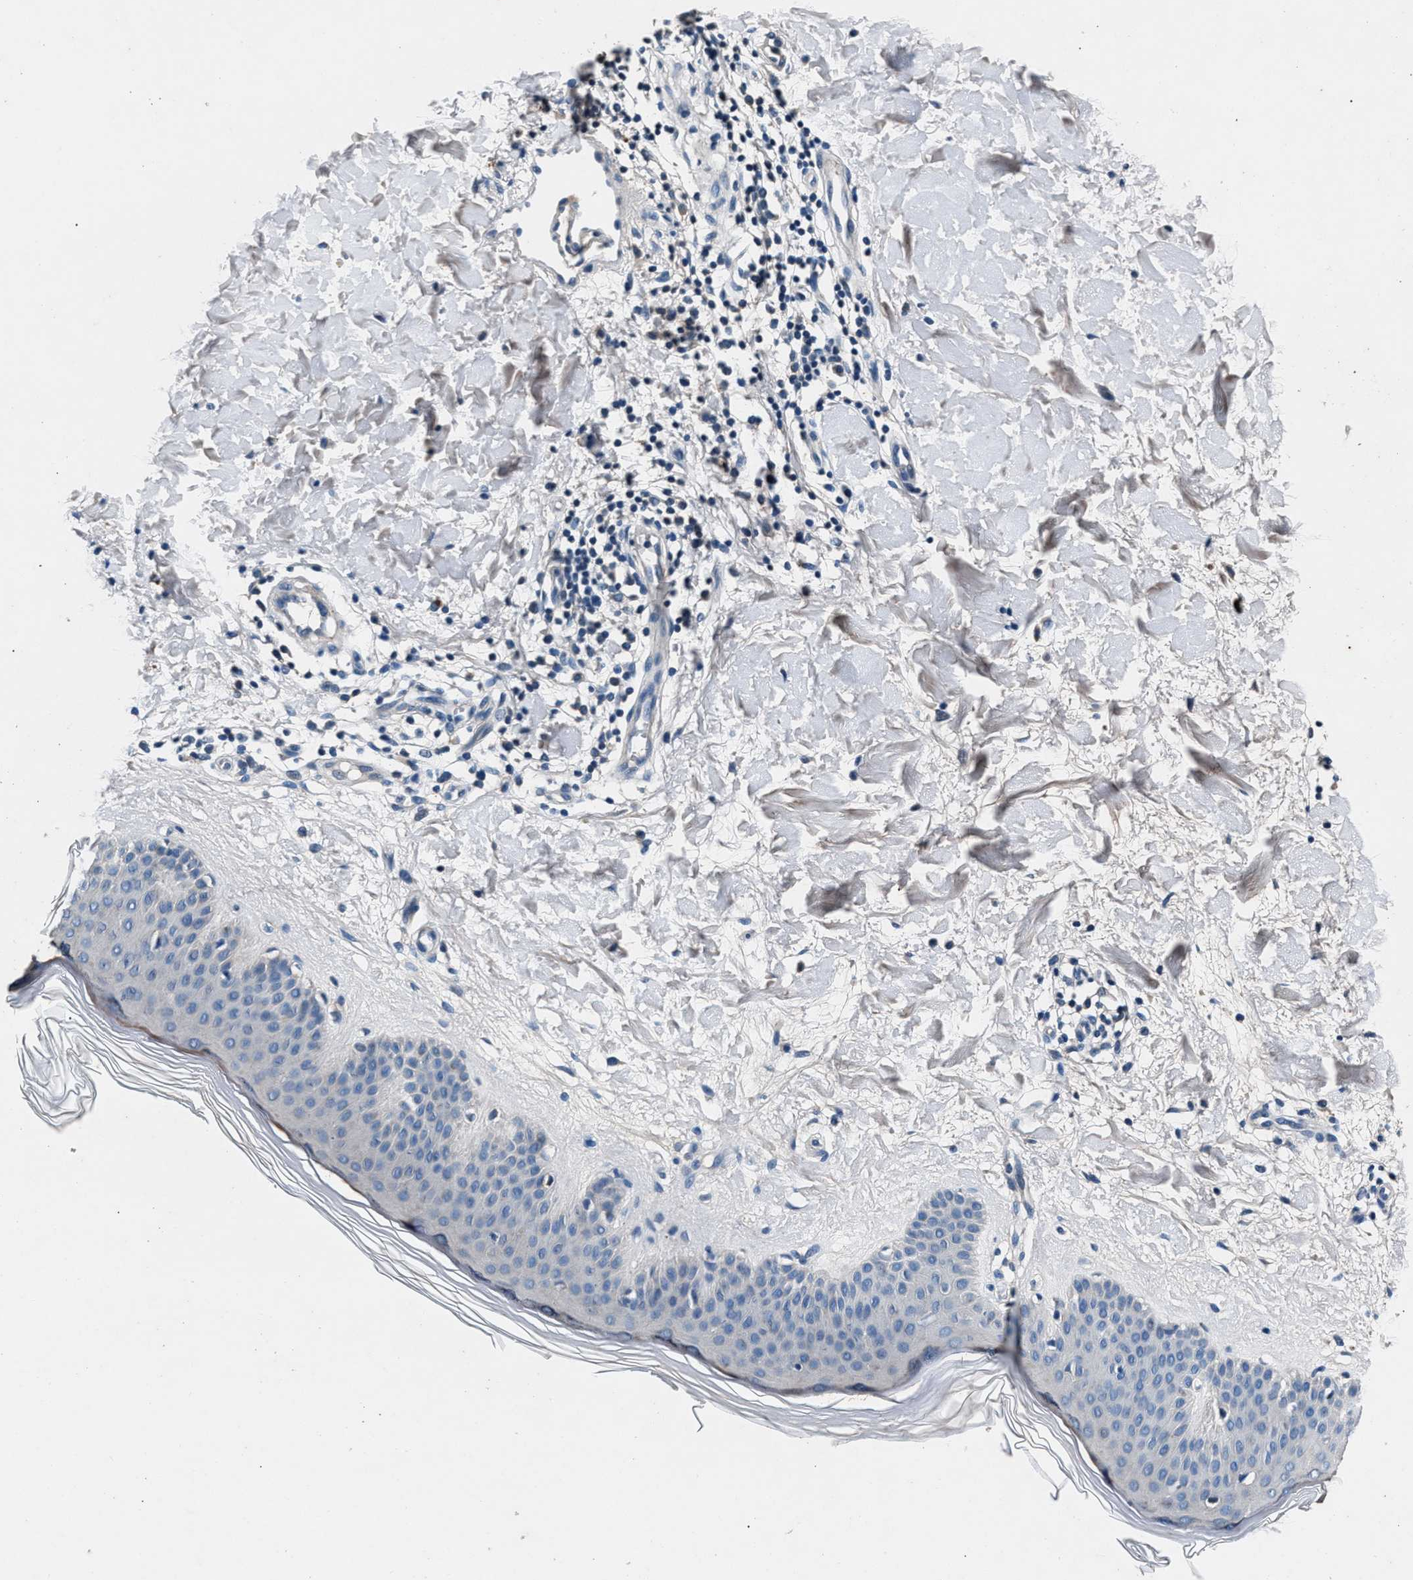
{"staining": {"intensity": "negative", "quantity": "none", "location": "none"}, "tissue": "skin", "cell_type": "Fibroblasts", "image_type": "normal", "snomed": [{"axis": "morphology", "description": "Normal tissue, NOS"}, {"axis": "morphology", "description": "Malignant melanoma, Metastatic site"}, {"axis": "topography", "description": "Skin"}], "caption": "This is a image of immunohistochemistry staining of unremarkable skin, which shows no expression in fibroblasts.", "gene": "DENND6B", "patient": {"sex": "male", "age": 41}}